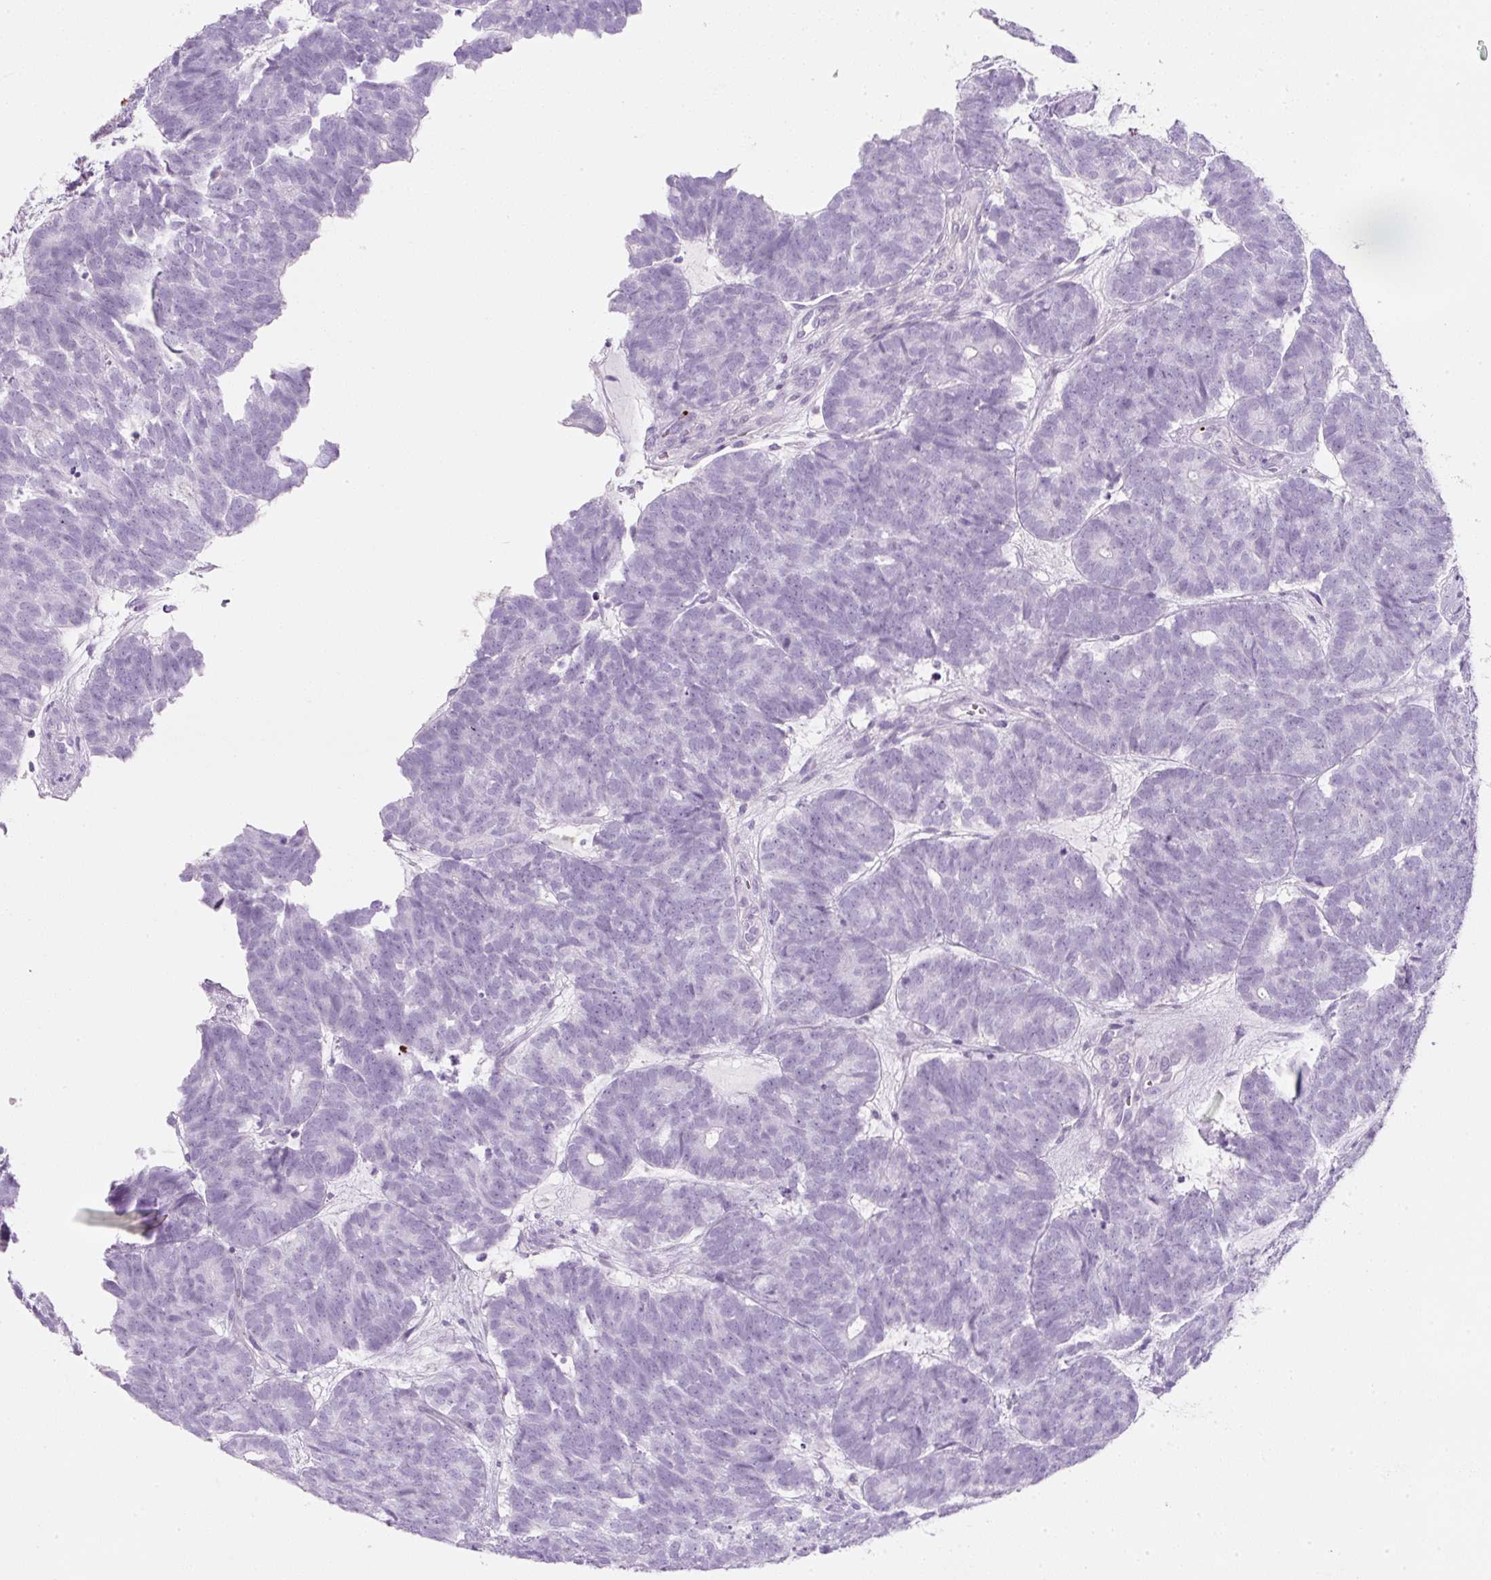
{"staining": {"intensity": "negative", "quantity": "none", "location": "none"}, "tissue": "head and neck cancer", "cell_type": "Tumor cells", "image_type": "cancer", "snomed": [{"axis": "morphology", "description": "Adenocarcinoma, NOS"}, {"axis": "topography", "description": "Head-Neck"}], "caption": "Immunohistochemical staining of human head and neck adenocarcinoma demonstrates no significant positivity in tumor cells.", "gene": "PF4V1", "patient": {"sex": "female", "age": 81}}